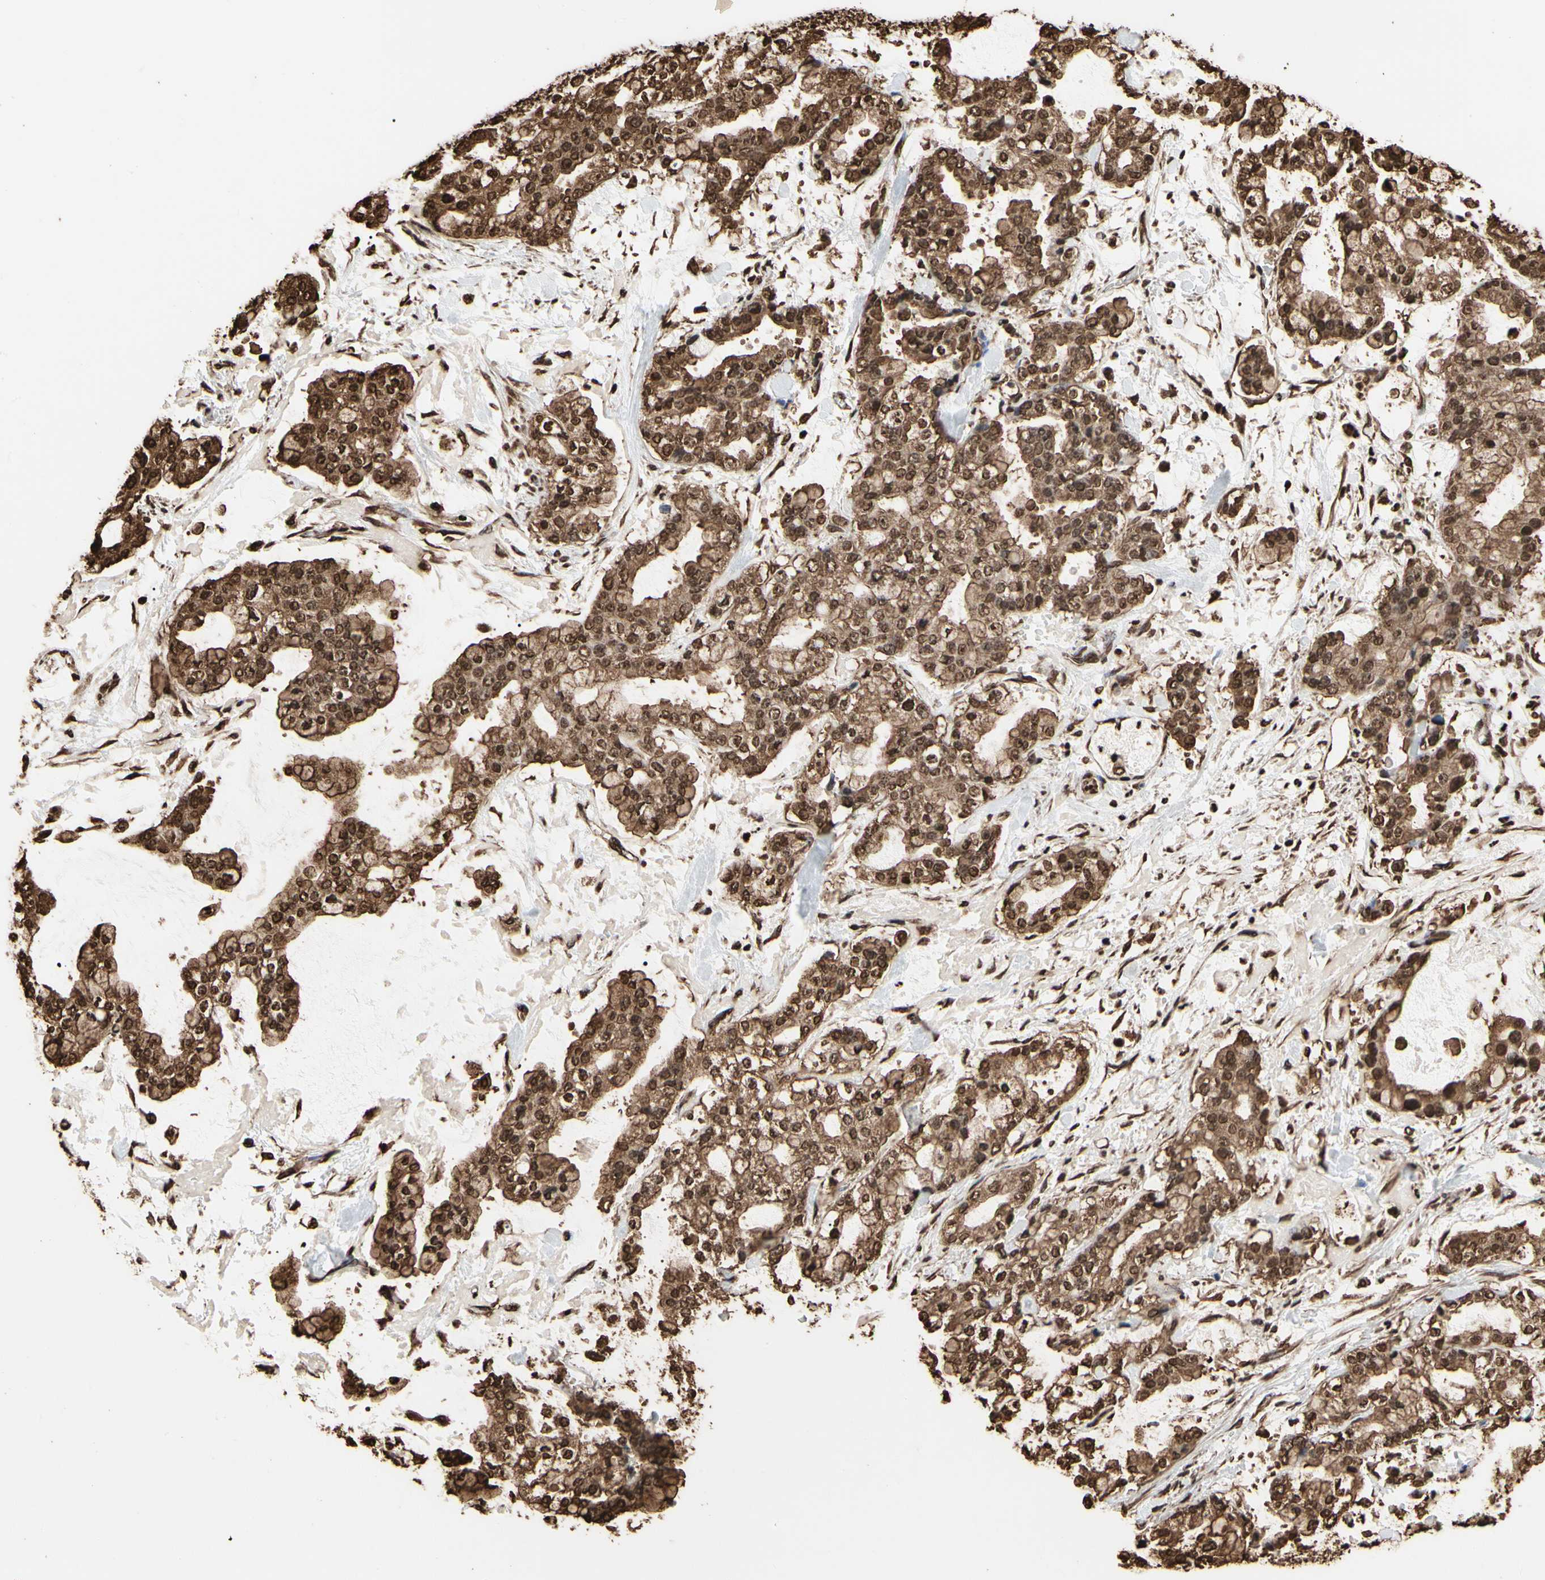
{"staining": {"intensity": "strong", "quantity": ">75%", "location": "cytoplasmic/membranous,nuclear"}, "tissue": "stomach cancer", "cell_type": "Tumor cells", "image_type": "cancer", "snomed": [{"axis": "morphology", "description": "Normal tissue, NOS"}, {"axis": "morphology", "description": "Adenocarcinoma, NOS"}, {"axis": "topography", "description": "Stomach, upper"}, {"axis": "topography", "description": "Stomach"}], "caption": "An image of human adenocarcinoma (stomach) stained for a protein shows strong cytoplasmic/membranous and nuclear brown staining in tumor cells.", "gene": "HNRNPK", "patient": {"sex": "male", "age": 76}}